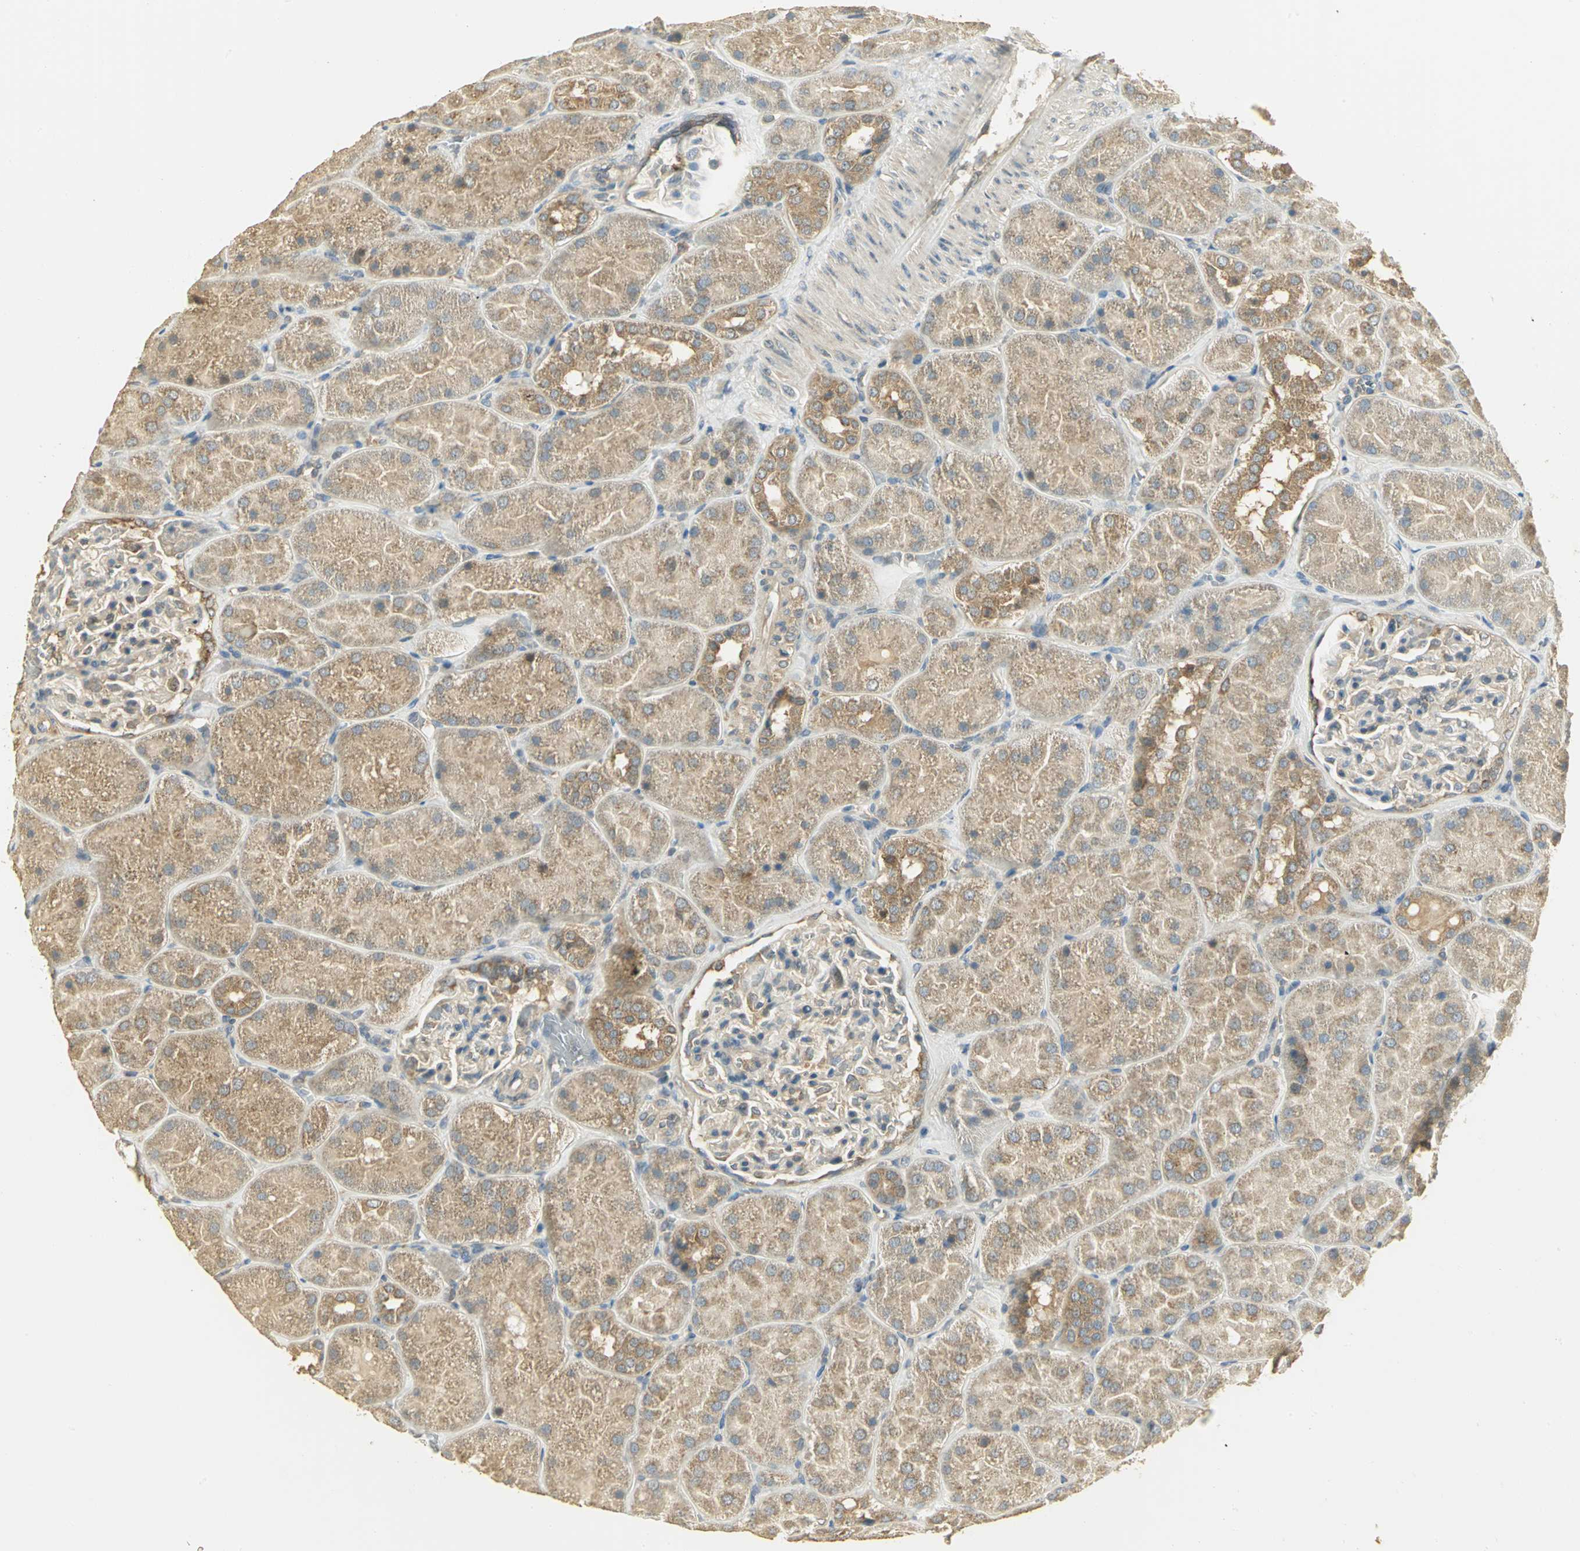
{"staining": {"intensity": "weak", "quantity": ">75%", "location": "cytoplasmic/membranous"}, "tissue": "kidney", "cell_type": "Cells in glomeruli", "image_type": "normal", "snomed": [{"axis": "morphology", "description": "Normal tissue, NOS"}, {"axis": "topography", "description": "Kidney"}], "caption": "Immunohistochemistry photomicrograph of benign kidney: kidney stained using IHC shows low levels of weak protein expression localized specifically in the cytoplasmic/membranous of cells in glomeruli, appearing as a cytoplasmic/membranous brown color.", "gene": "RARS1", "patient": {"sex": "male", "age": 28}}